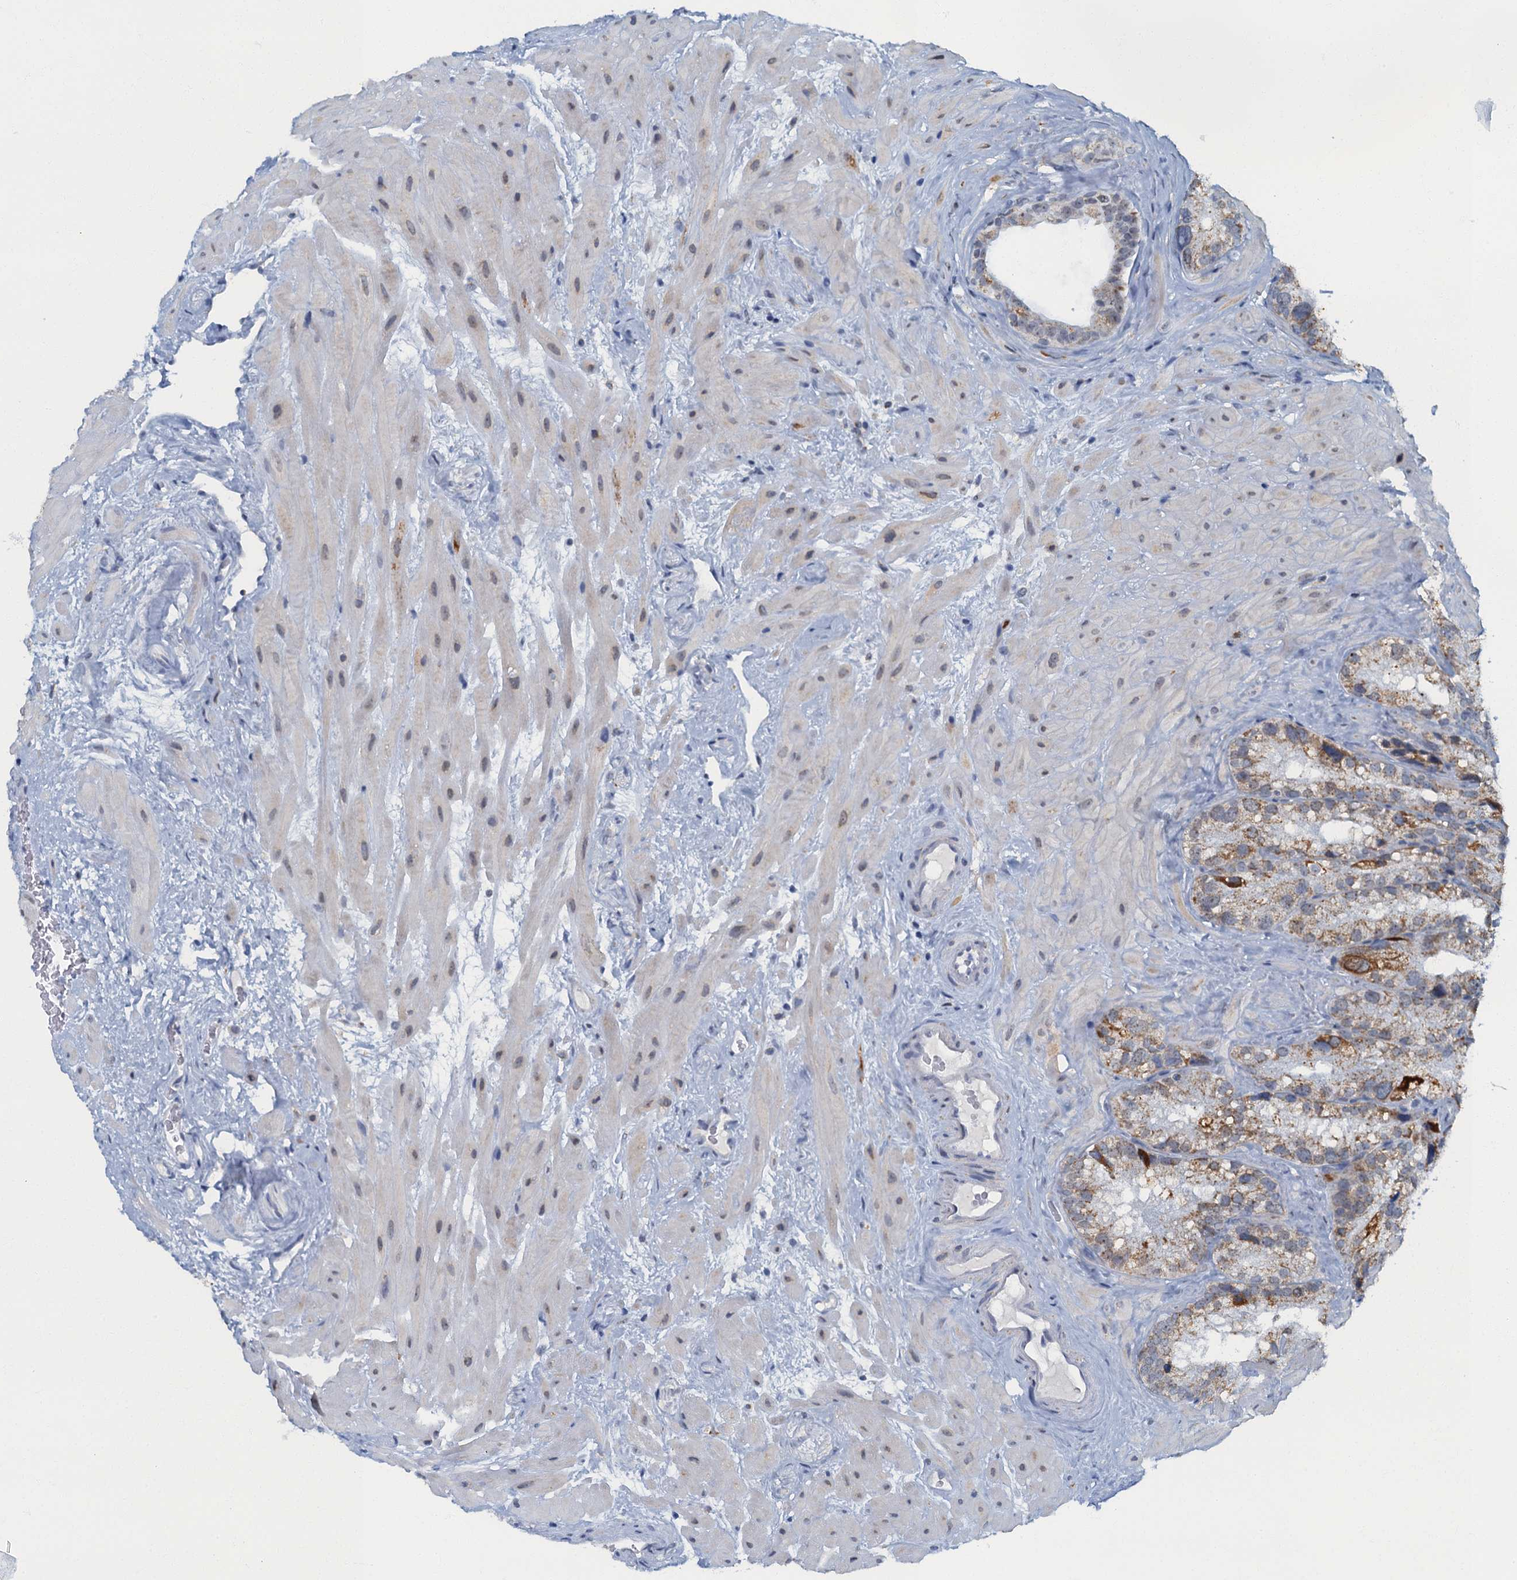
{"staining": {"intensity": "moderate", "quantity": "<25%", "location": "cytoplasmic/membranous"}, "tissue": "seminal vesicle", "cell_type": "Glandular cells", "image_type": "normal", "snomed": [{"axis": "morphology", "description": "Normal tissue, NOS"}, {"axis": "topography", "description": "Prostate"}, {"axis": "topography", "description": "Seminal veicle"}], "caption": "Immunohistochemistry of normal human seminal vesicle displays low levels of moderate cytoplasmic/membranous staining in about <25% of glandular cells.", "gene": "RAD9B", "patient": {"sex": "male", "age": 68}}